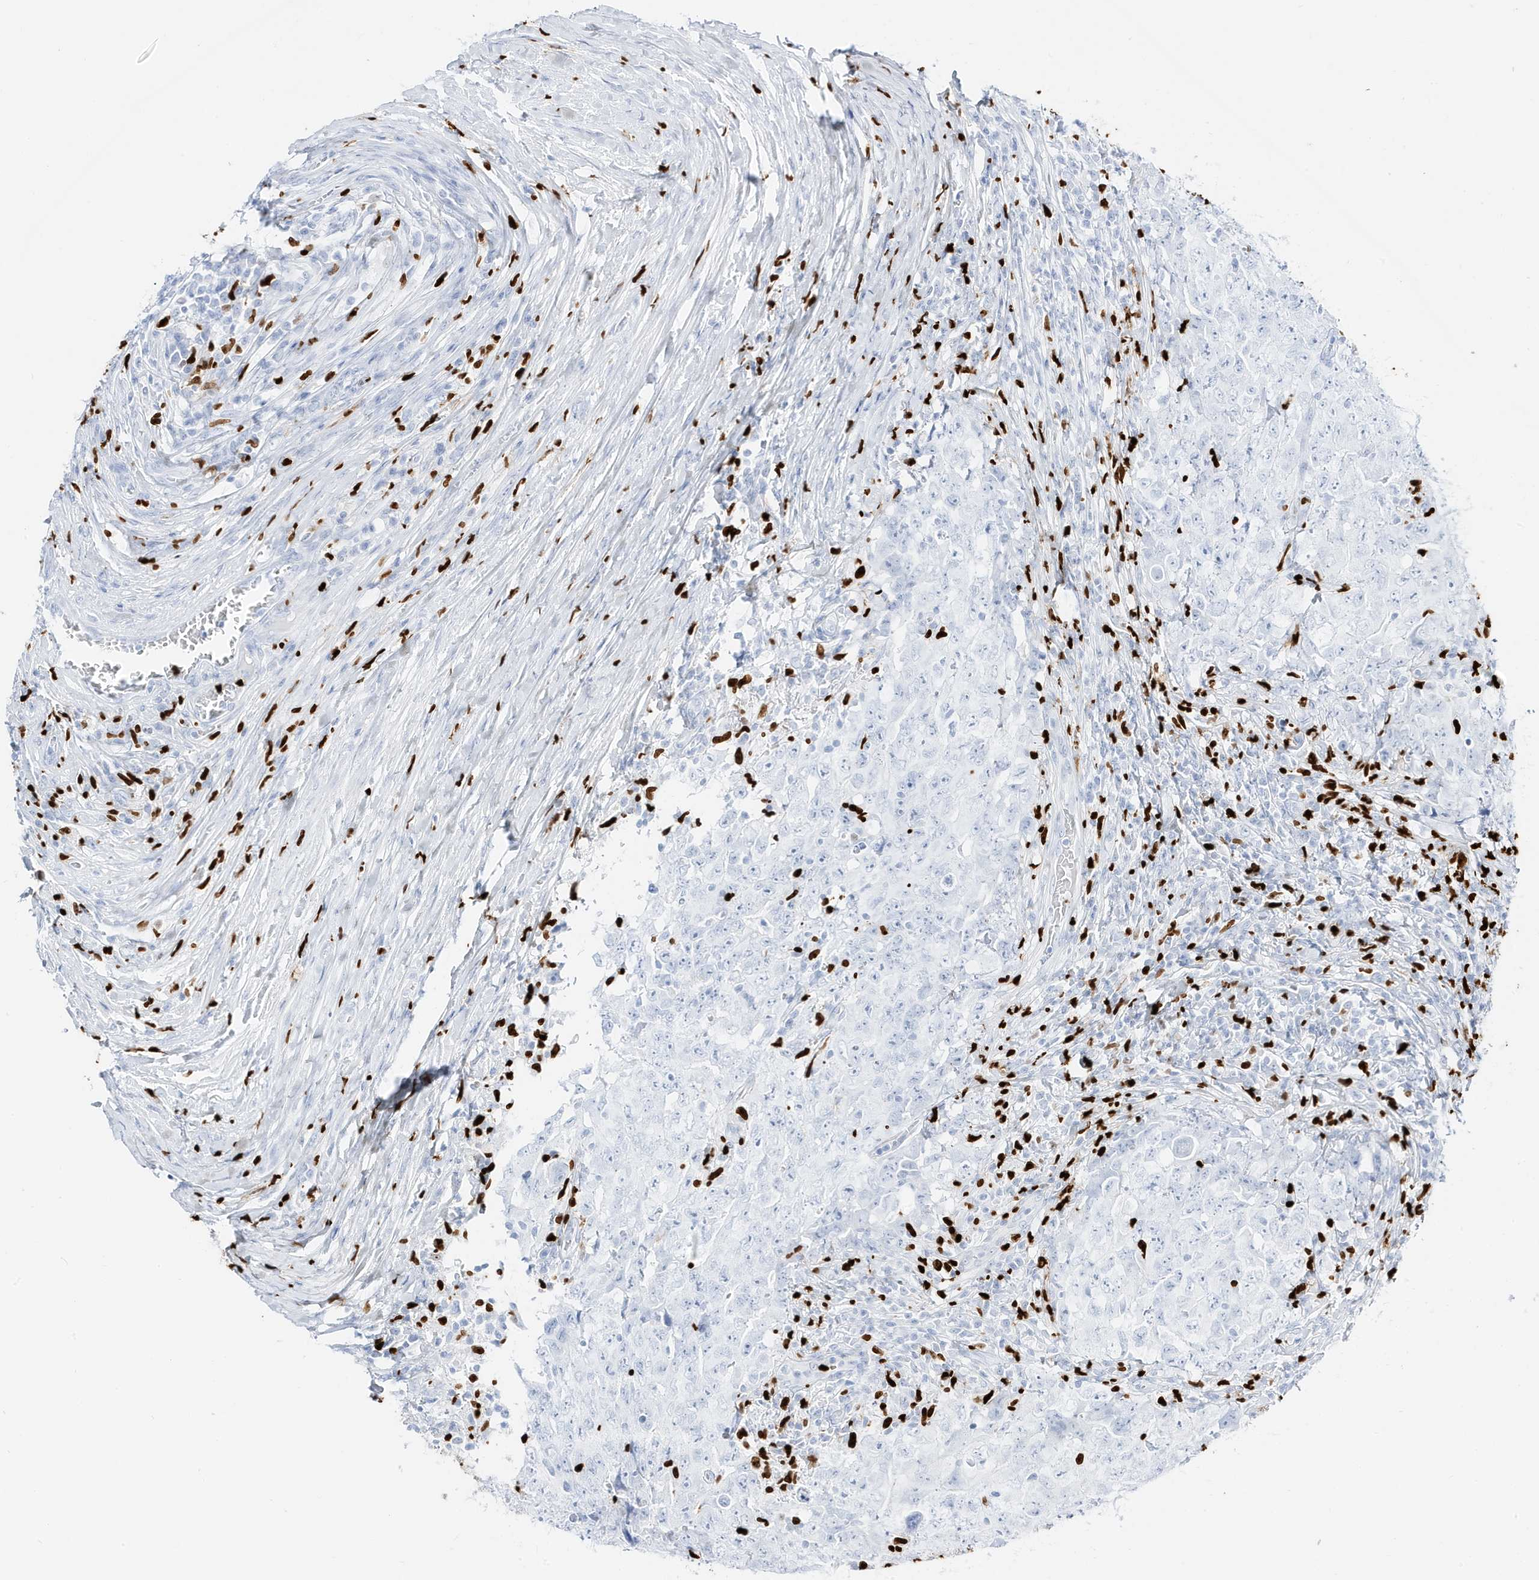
{"staining": {"intensity": "negative", "quantity": "none", "location": "none"}, "tissue": "testis cancer", "cell_type": "Tumor cells", "image_type": "cancer", "snomed": [{"axis": "morphology", "description": "Carcinoma, Embryonal, NOS"}, {"axis": "topography", "description": "Testis"}], "caption": "The micrograph displays no staining of tumor cells in embryonal carcinoma (testis).", "gene": "MNDA", "patient": {"sex": "male", "age": 26}}